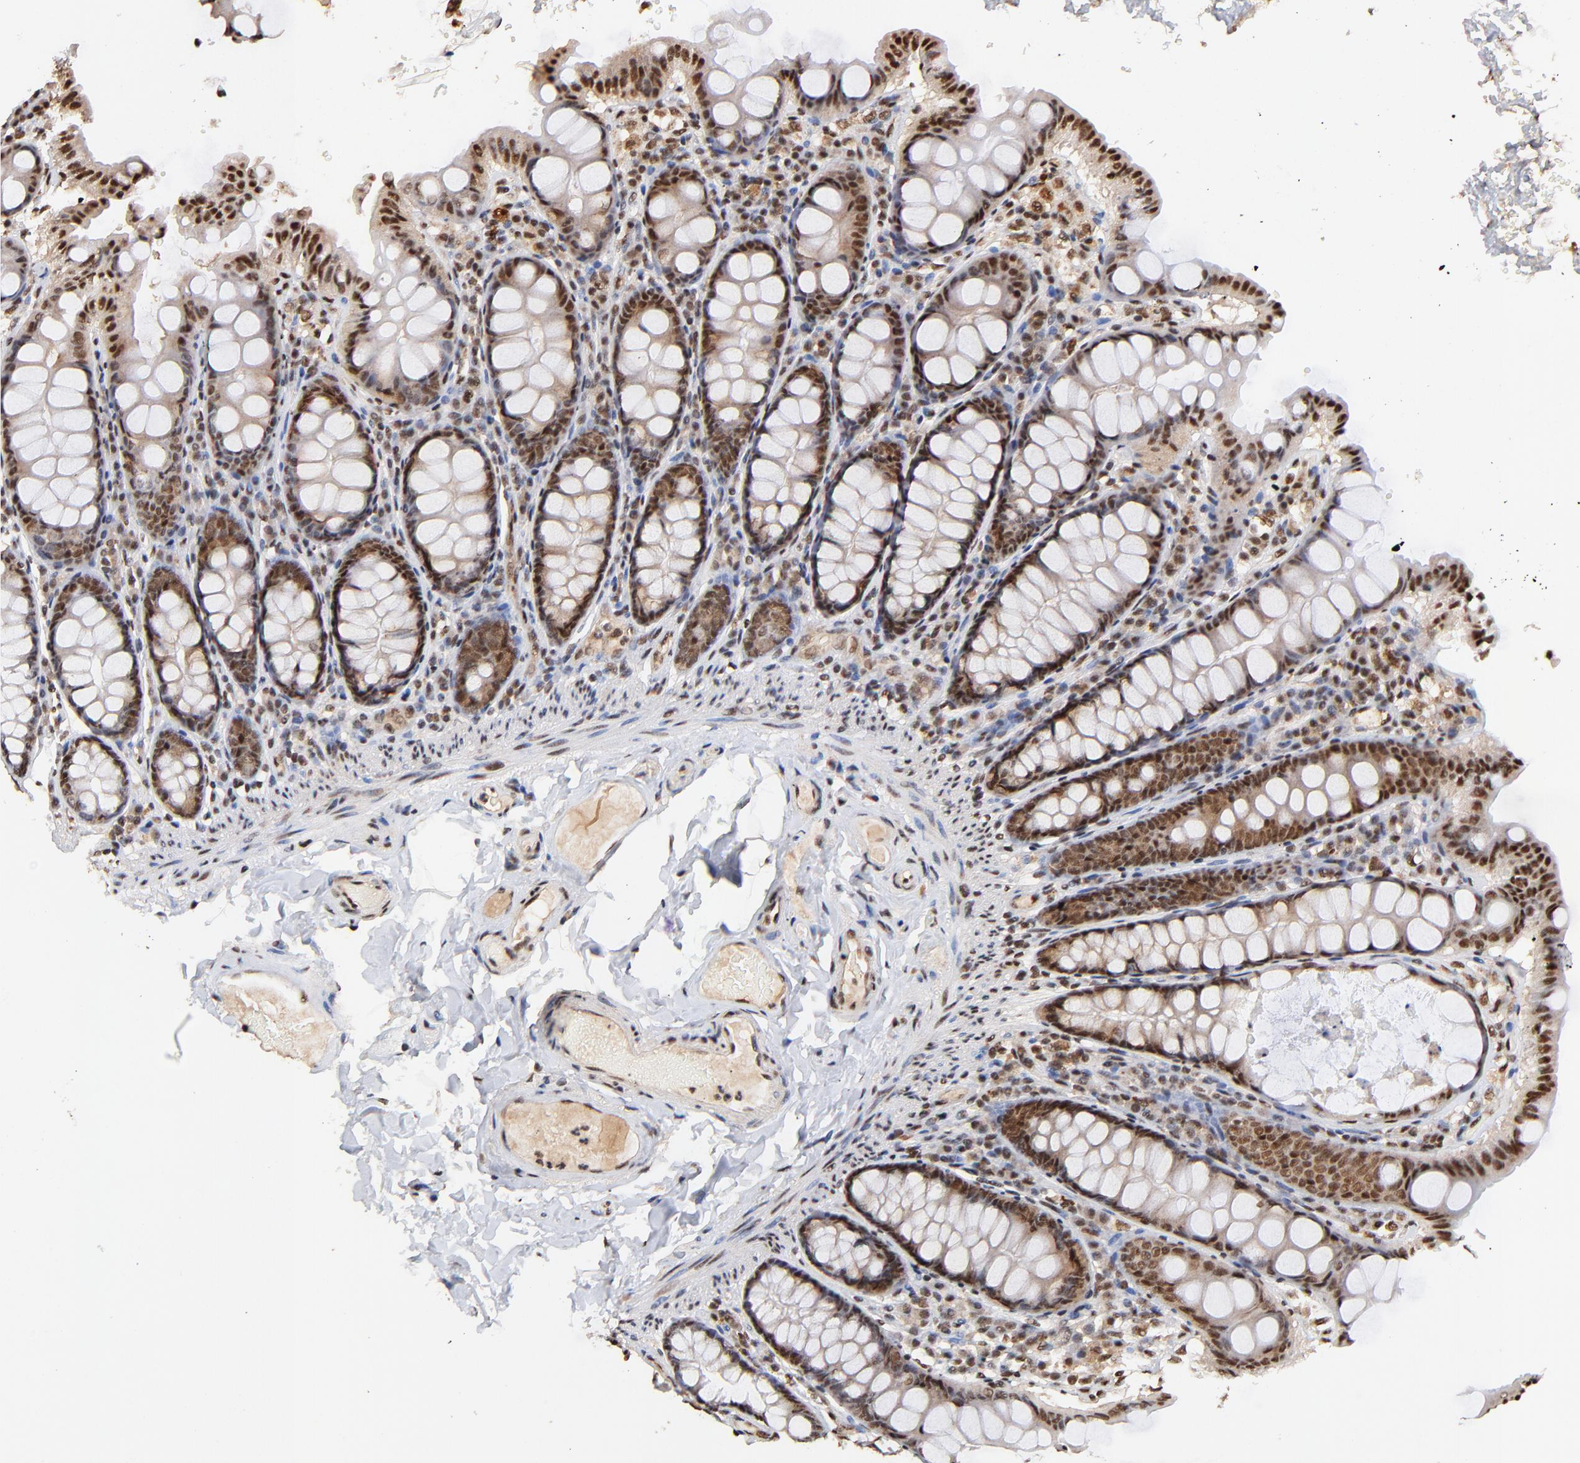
{"staining": {"intensity": "moderate", "quantity": ">75%", "location": "nuclear"}, "tissue": "colon", "cell_type": "Endothelial cells", "image_type": "normal", "snomed": [{"axis": "morphology", "description": "Normal tissue, NOS"}, {"axis": "topography", "description": "Colon"}], "caption": "Immunohistochemistry of normal colon exhibits medium levels of moderate nuclear staining in about >75% of endothelial cells.", "gene": "MED12", "patient": {"sex": "female", "age": 61}}